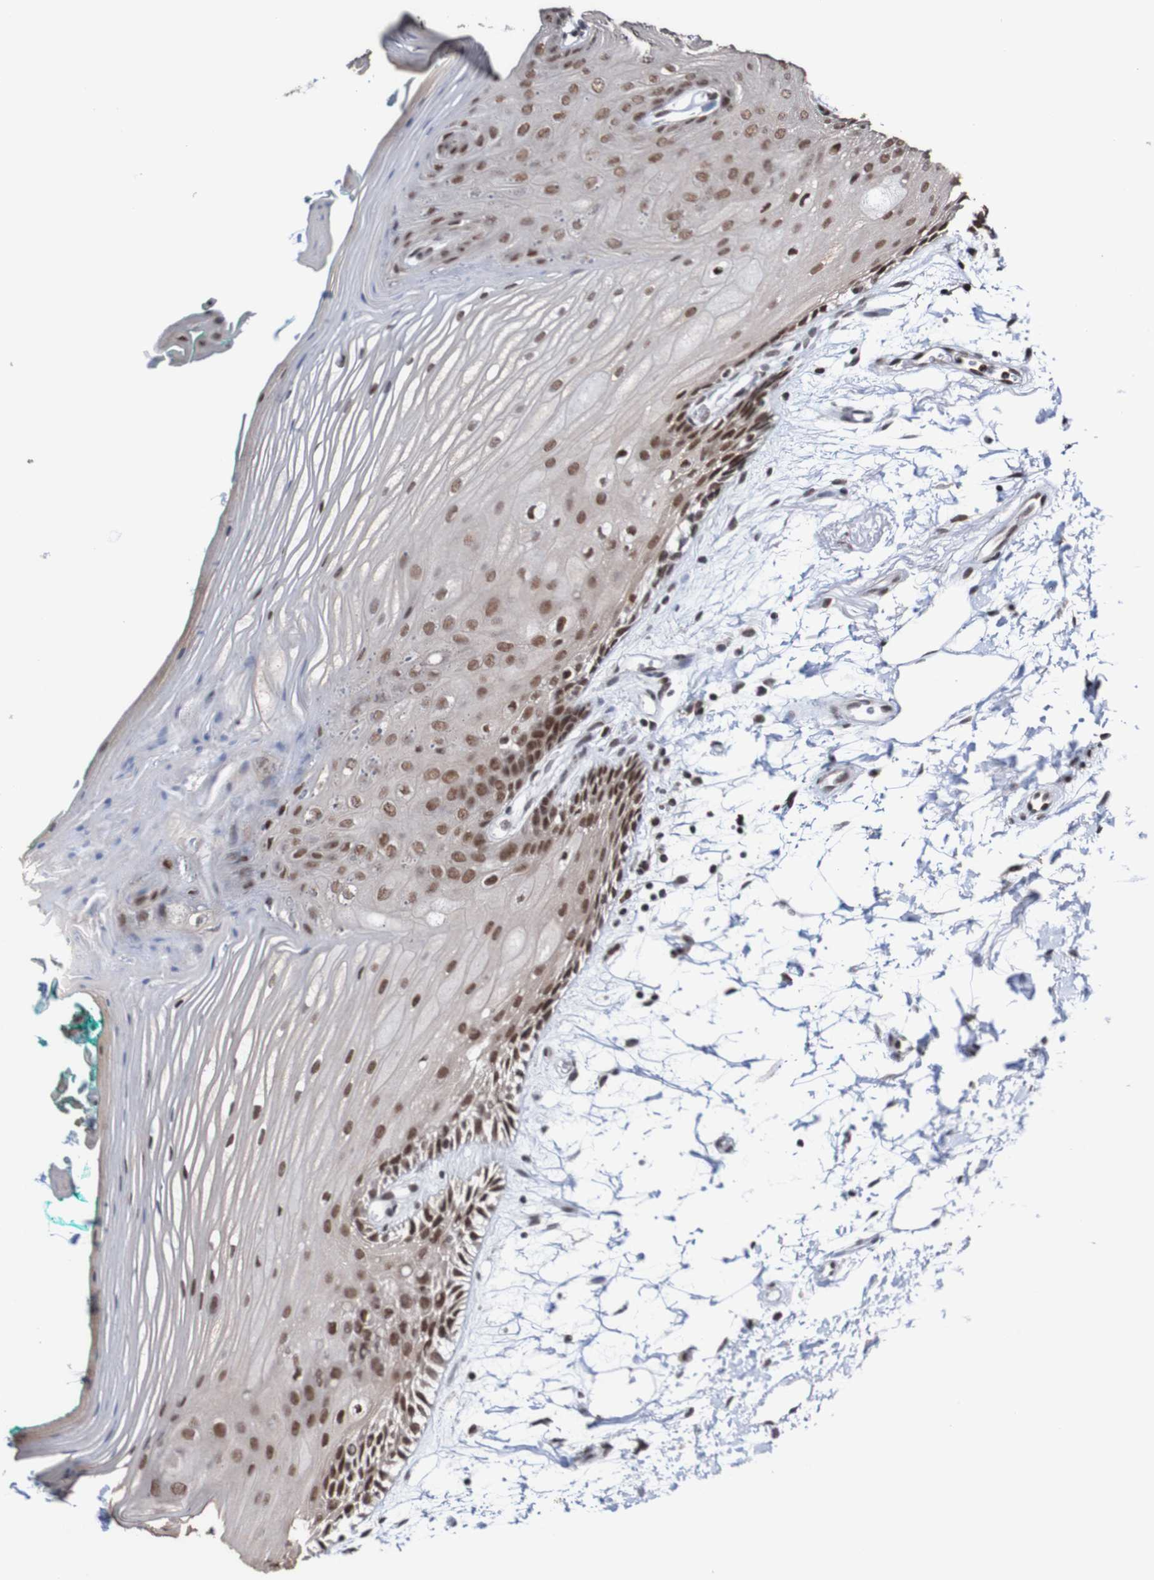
{"staining": {"intensity": "moderate", "quantity": ">75%", "location": "nuclear"}, "tissue": "oral mucosa", "cell_type": "Squamous epithelial cells", "image_type": "normal", "snomed": [{"axis": "morphology", "description": "Normal tissue, NOS"}, {"axis": "topography", "description": "Skeletal muscle"}, {"axis": "topography", "description": "Oral tissue"}, {"axis": "topography", "description": "Peripheral nerve tissue"}], "caption": "Immunohistochemical staining of normal oral mucosa demonstrates moderate nuclear protein staining in about >75% of squamous epithelial cells.", "gene": "CDC5L", "patient": {"sex": "female", "age": 84}}